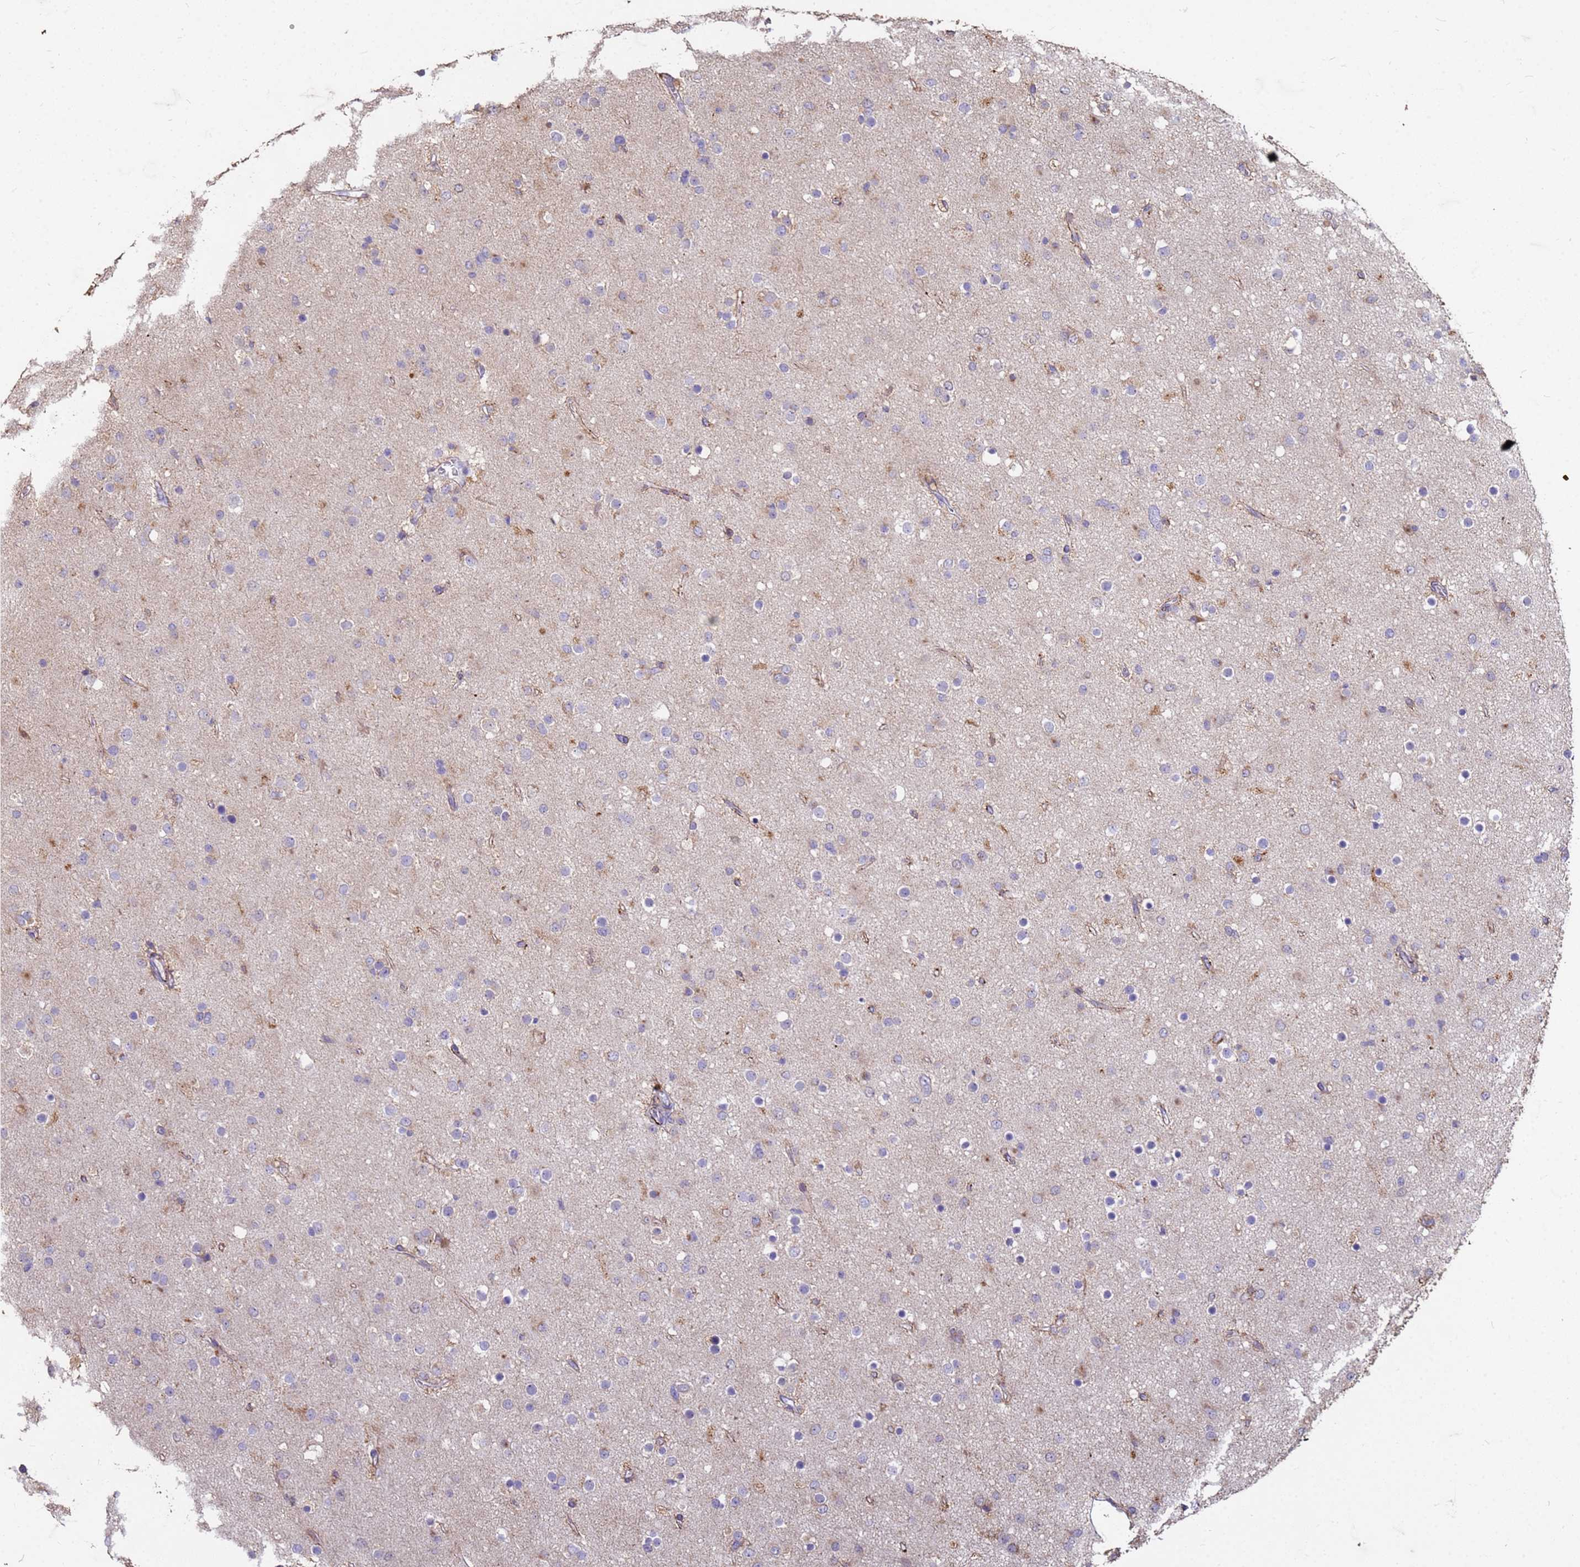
{"staining": {"intensity": "negative", "quantity": "none", "location": "none"}, "tissue": "glioma", "cell_type": "Tumor cells", "image_type": "cancer", "snomed": [{"axis": "morphology", "description": "Glioma, malignant, Low grade"}, {"axis": "topography", "description": "Brain"}], "caption": "This is an immunohistochemistry (IHC) photomicrograph of human low-grade glioma (malignant). There is no staining in tumor cells.", "gene": "SLC25A15", "patient": {"sex": "male", "age": 65}}